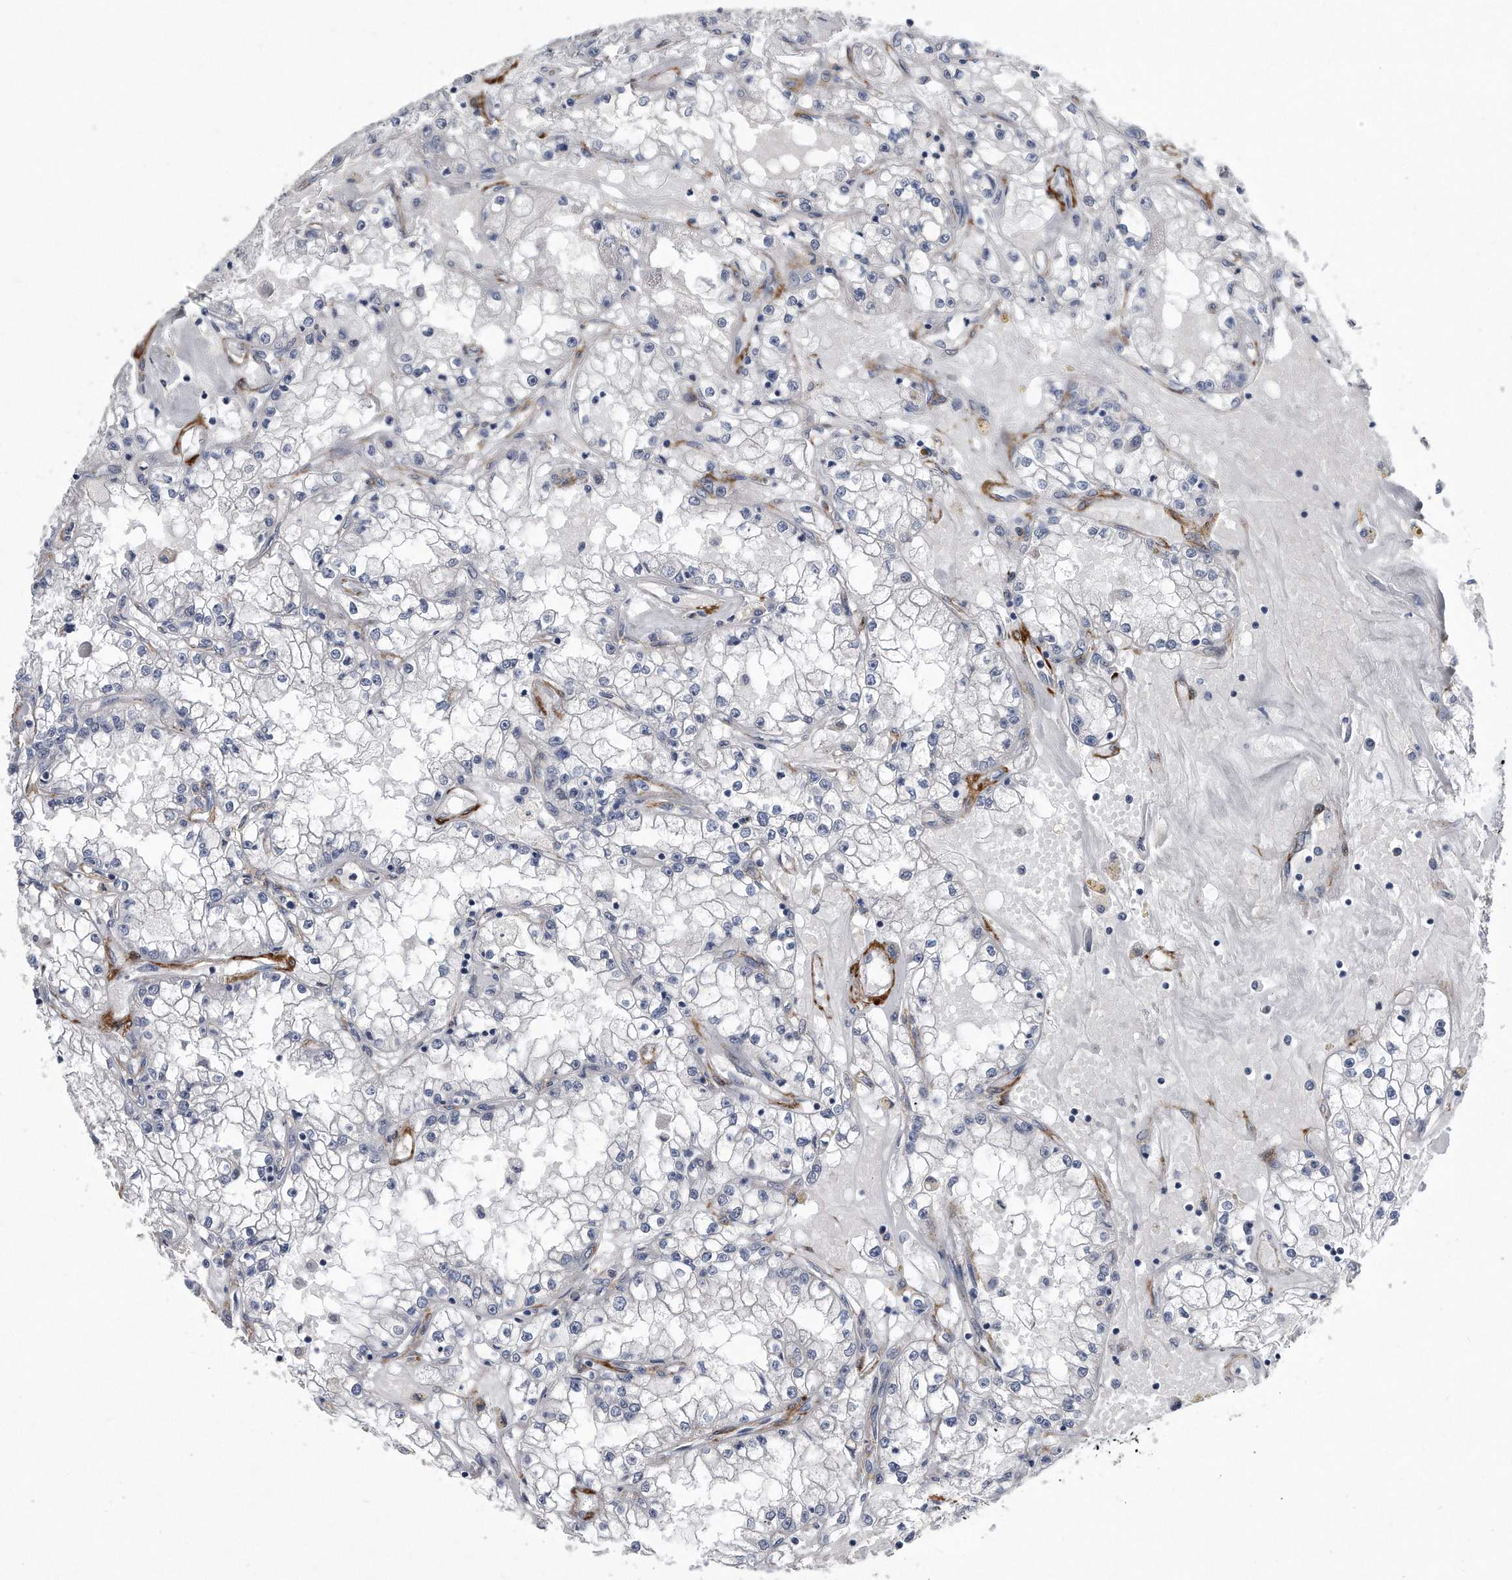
{"staining": {"intensity": "negative", "quantity": "none", "location": "none"}, "tissue": "renal cancer", "cell_type": "Tumor cells", "image_type": "cancer", "snomed": [{"axis": "morphology", "description": "Adenocarcinoma, NOS"}, {"axis": "topography", "description": "Kidney"}], "caption": "Renal cancer was stained to show a protein in brown. There is no significant positivity in tumor cells. (DAB (3,3'-diaminobenzidine) immunohistochemistry with hematoxylin counter stain).", "gene": "EIF2B4", "patient": {"sex": "male", "age": 56}}